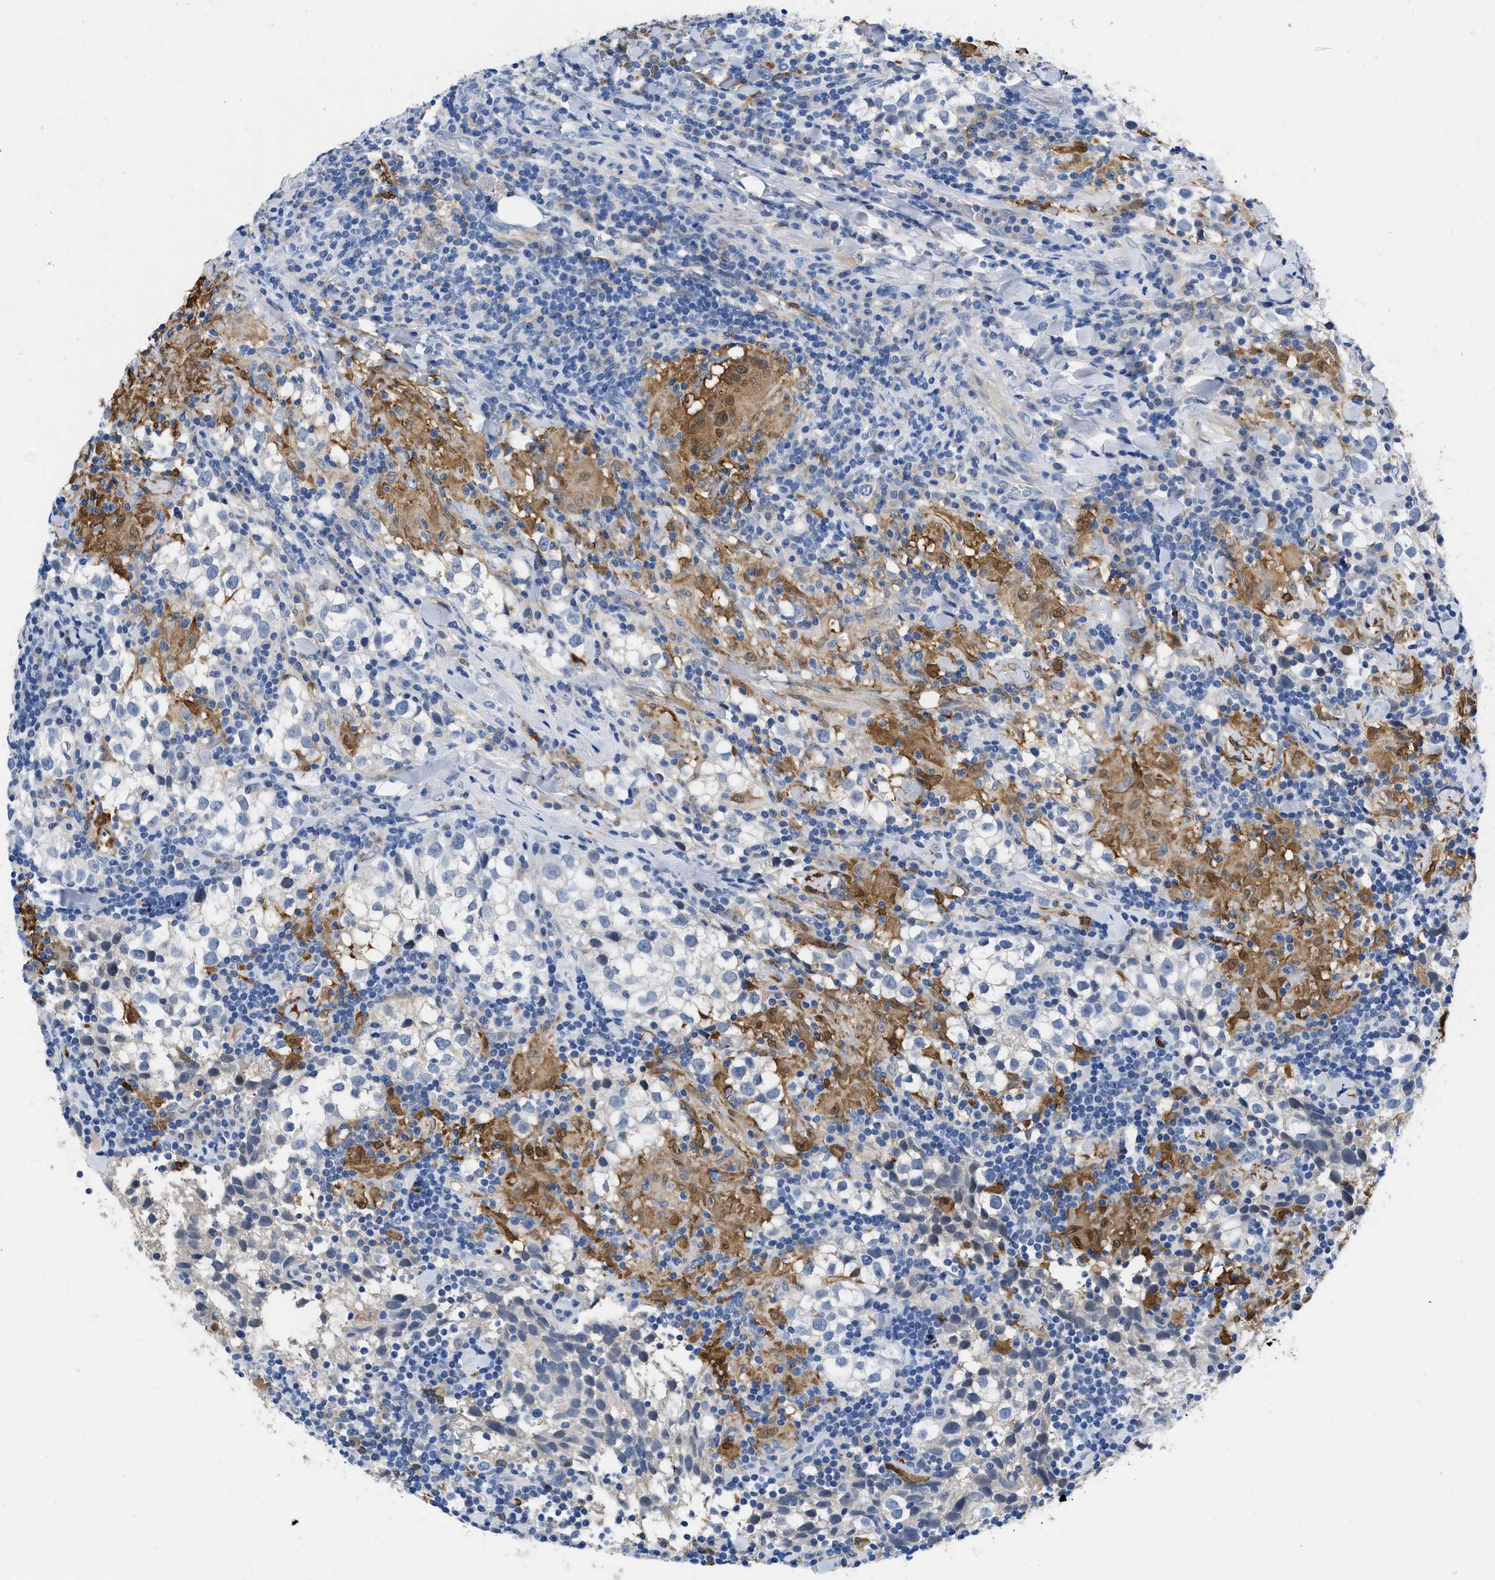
{"staining": {"intensity": "negative", "quantity": "none", "location": "none"}, "tissue": "testis cancer", "cell_type": "Tumor cells", "image_type": "cancer", "snomed": [{"axis": "morphology", "description": "Seminoma, NOS"}, {"axis": "morphology", "description": "Carcinoma, Embryonal, NOS"}, {"axis": "topography", "description": "Testis"}], "caption": "Immunohistochemistry image of neoplastic tissue: testis cancer stained with DAB (3,3'-diaminobenzidine) shows no significant protein positivity in tumor cells.", "gene": "SPEG", "patient": {"sex": "male", "age": 36}}